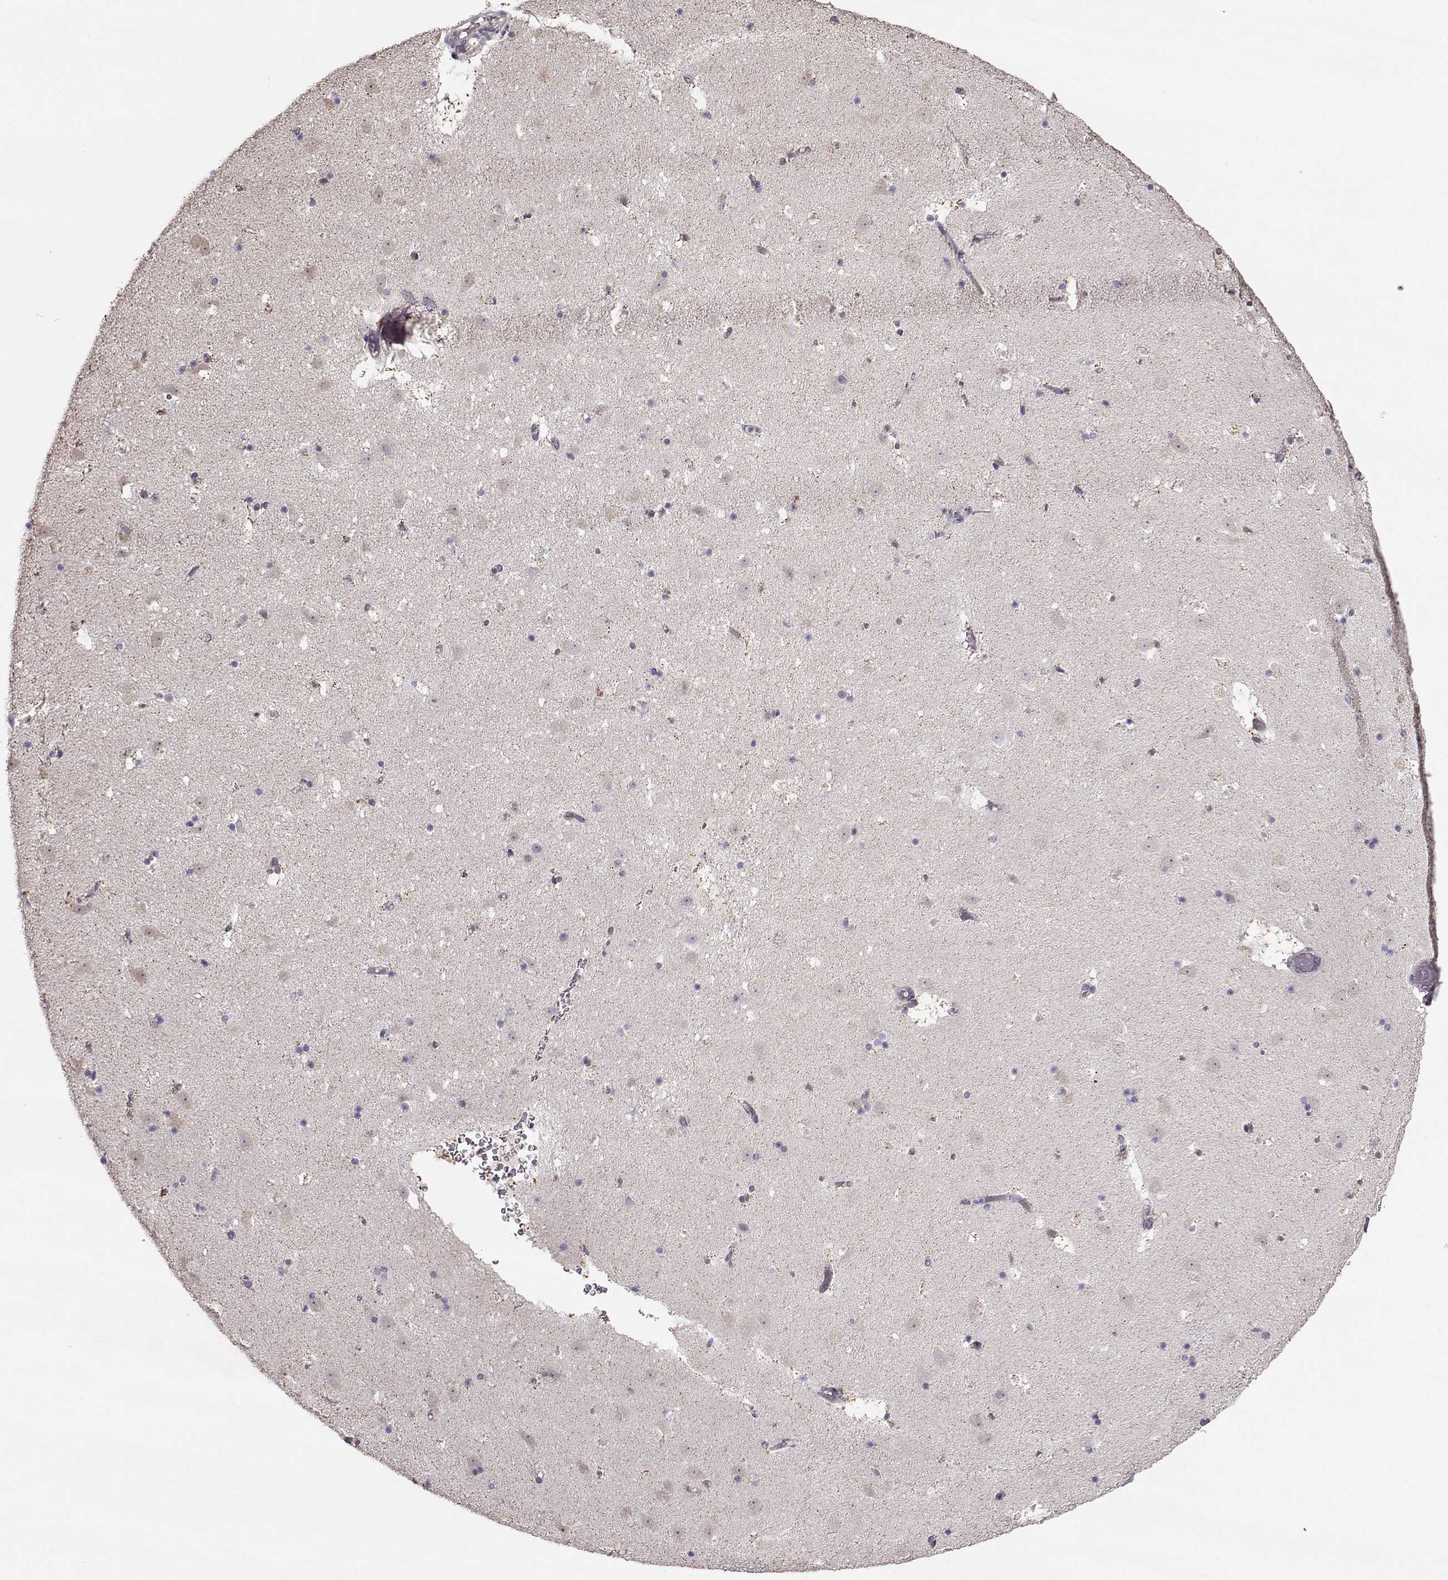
{"staining": {"intensity": "negative", "quantity": "none", "location": "none"}, "tissue": "caudate", "cell_type": "Glial cells", "image_type": "normal", "snomed": [{"axis": "morphology", "description": "Normal tissue, NOS"}, {"axis": "topography", "description": "Lateral ventricle wall"}], "caption": "This is an IHC histopathology image of normal human caudate. There is no positivity in glial cells.", "gene": "TSPYL5", "patient": {"sex": "female", "age": 42}}